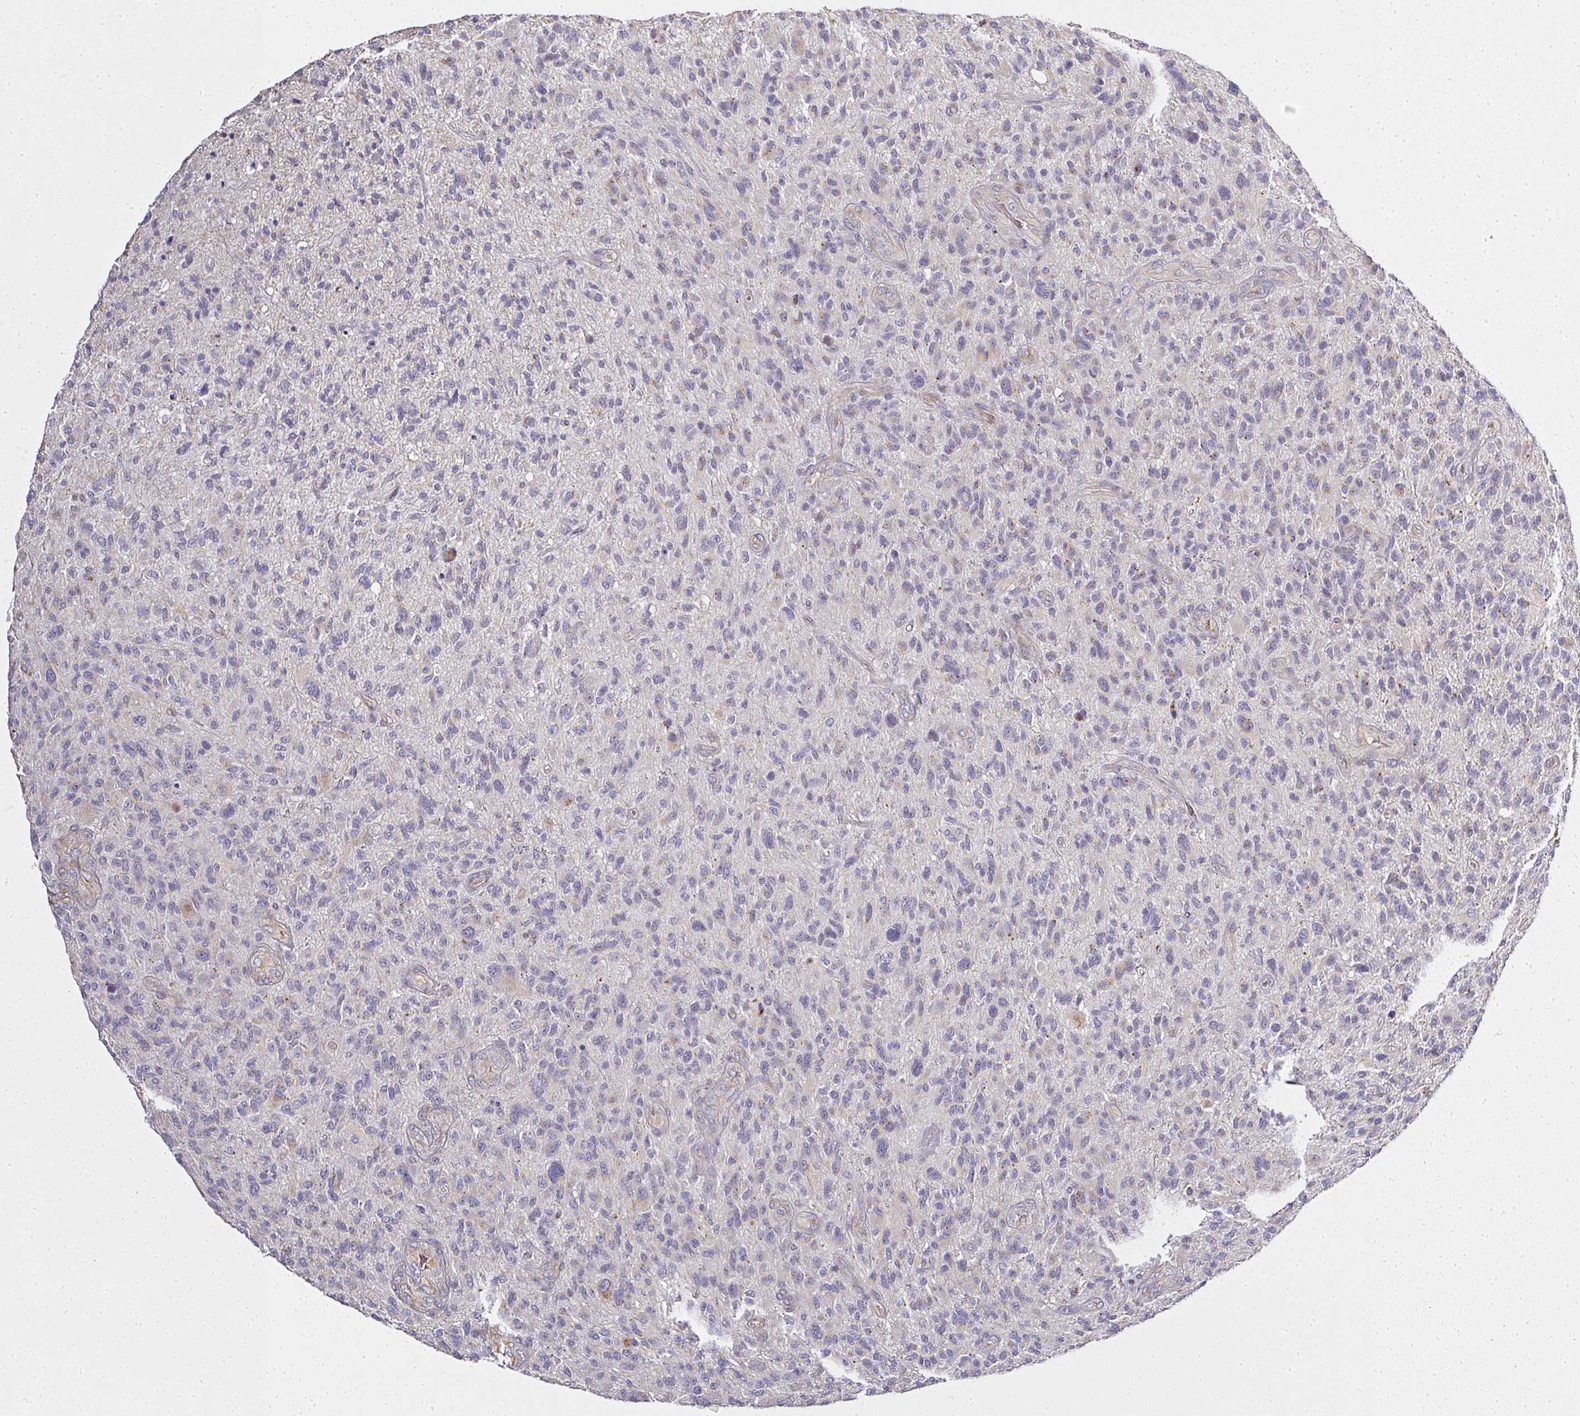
{"staining": {"intensity": "moderate", "quantity": "<25%", "location": "cytoplasmic/membranous"}, "tissue": "glioma", "cell_type": "Tumor cells", "image_type": "cancer", "snomed": [{"axis": "morphology", "description": "Glioma, malignant, High grade"}, {"axis": "topography", "description": "Brain"}], "caption": "Immunohistochemistry (IHC) micrograph of neoplastic tissue: human glioma stained using IHC displays low levels of moderate protein expression localized specifically in the cytoplasmic/membranous of tumor cells, appearing as a cytoplasmic/membranous brown color.", "gene": "ATP8B2", "patient": {"sex": "male", "age": 47}}